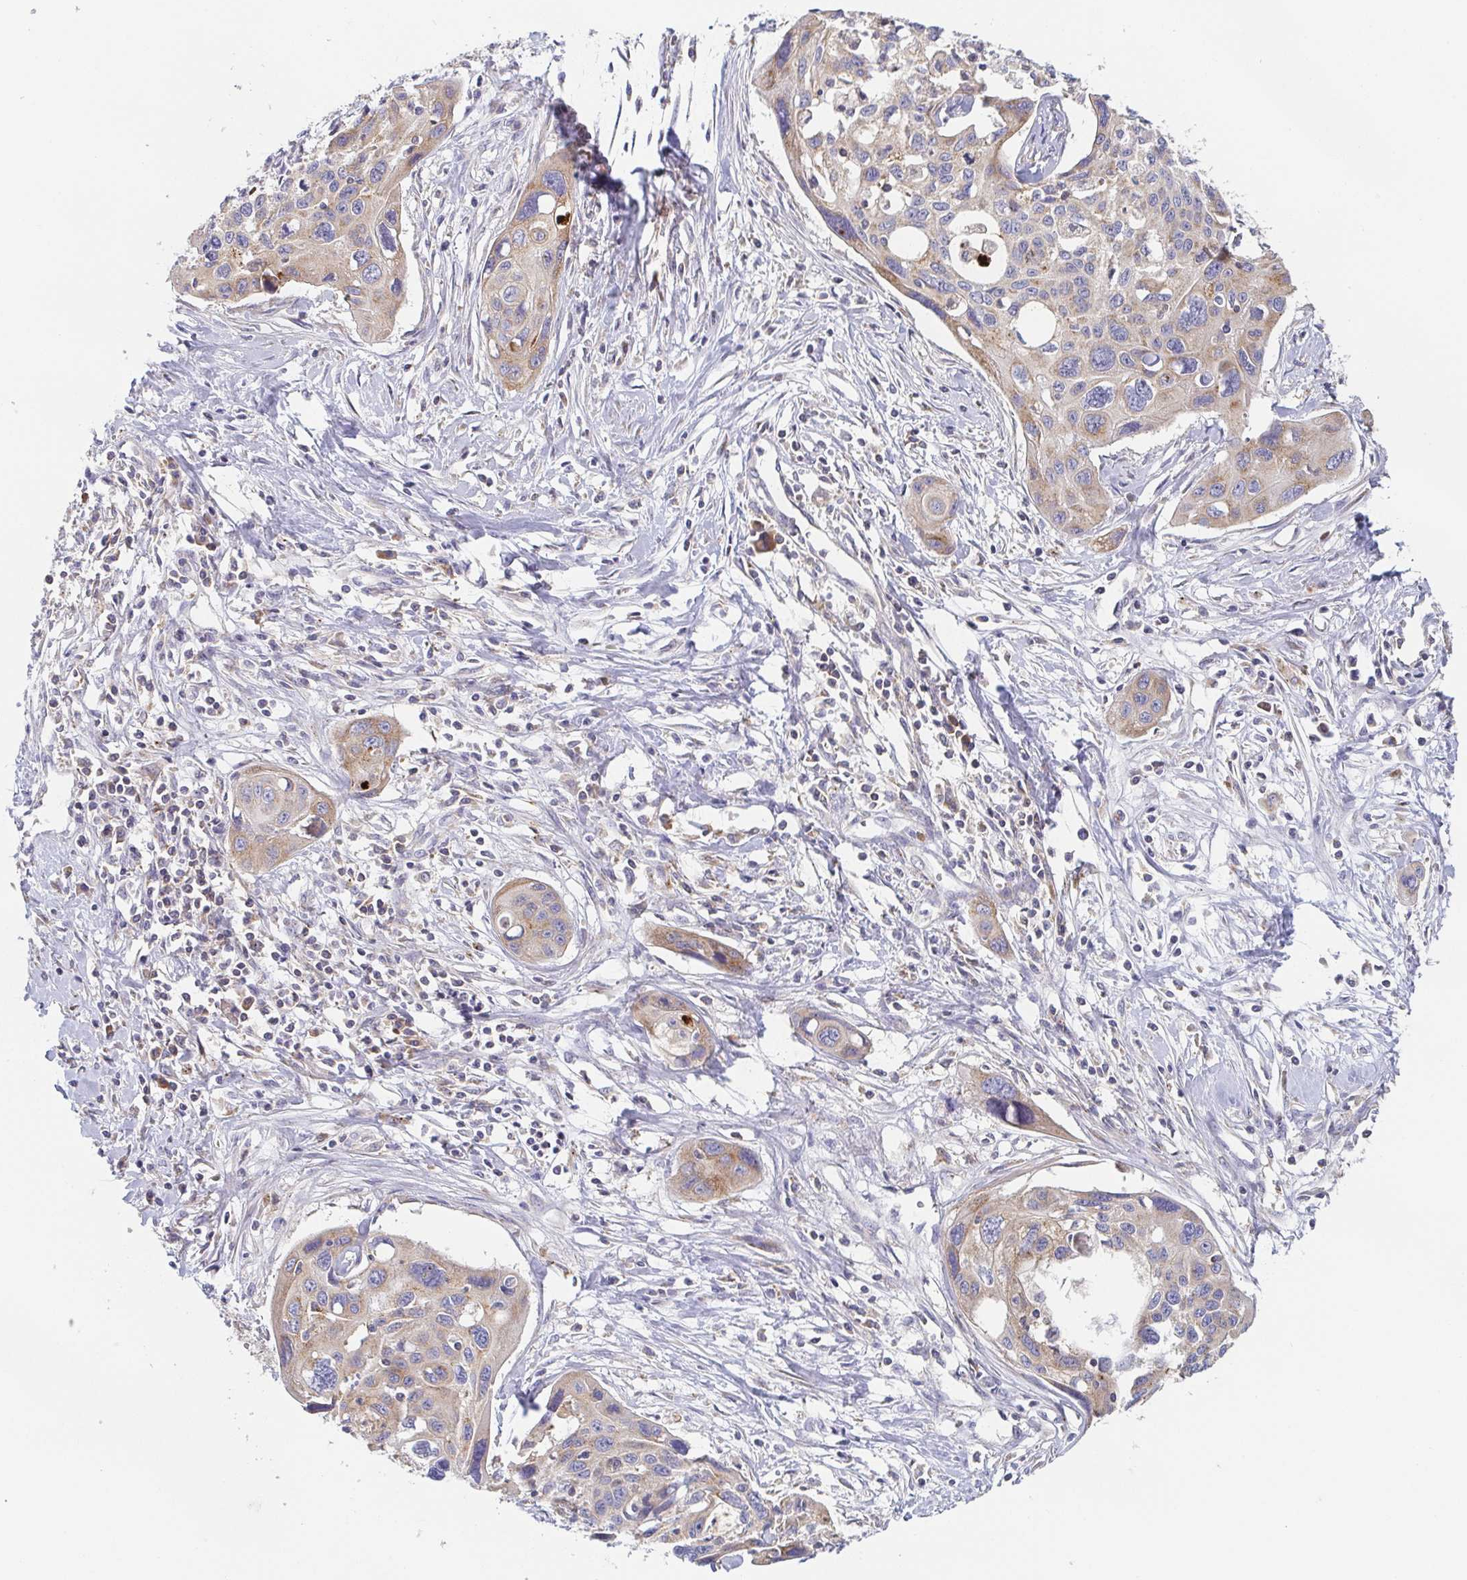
{"staining": {"intensity": "weak", "quantity": "25%-75%", "location": "cytoplasmic/membranous"}, "tissue": "cervical cancer", "cell_type": "Tumor cells", "image_type": "cancer", "snomed": [{"axis": "morphology", "description": "Squamous cell carcinoma, NOS"}, {"axis": "topography", "description": "Cervix"}], "caption": "A brown stain labels weak cytoplasmic/membranous expression of a protein in cervical squamous cell carcinoma tumor cells.", "gene": "TUFT1", "patient": {"sex": "female", "age": 31}}